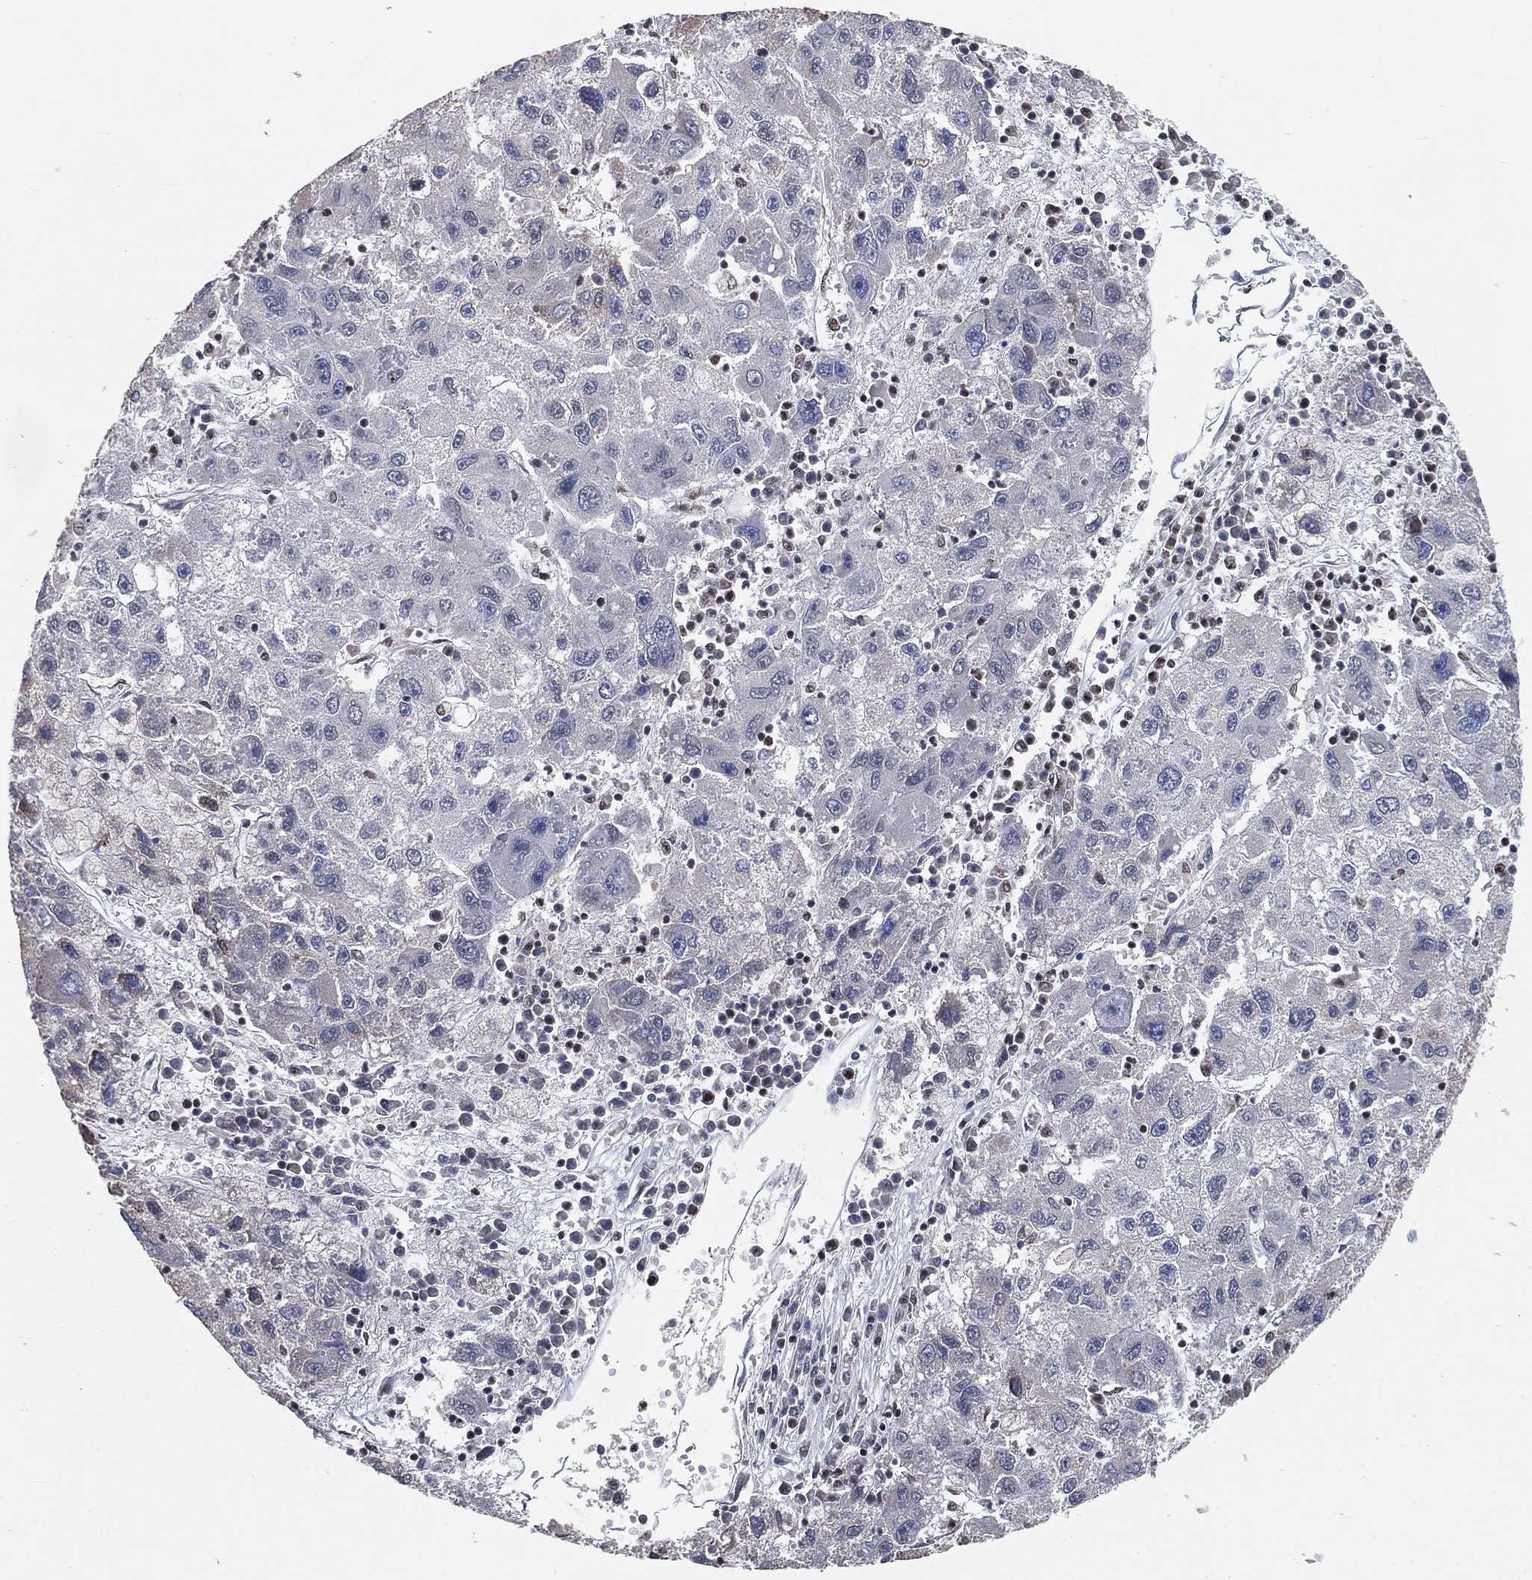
{"staining": {"intensity": "negative", "quantity": "none", "location": "none"}, "tissue": "liver cancer", "cell_type": "Tumor cells", "image_type": "cancer", "snomed": [{"axis": "morphology", "description": "Carcinoma, Hepatocellular, NOS"}, {"axis": "topography", "description": "Liver"}], "caption": "Immunohistochemistry of human liver cancer exhibits no expression in tumor cells.", "gene": "YLPM1", "patient": {"sex": "male", "age": 75}}